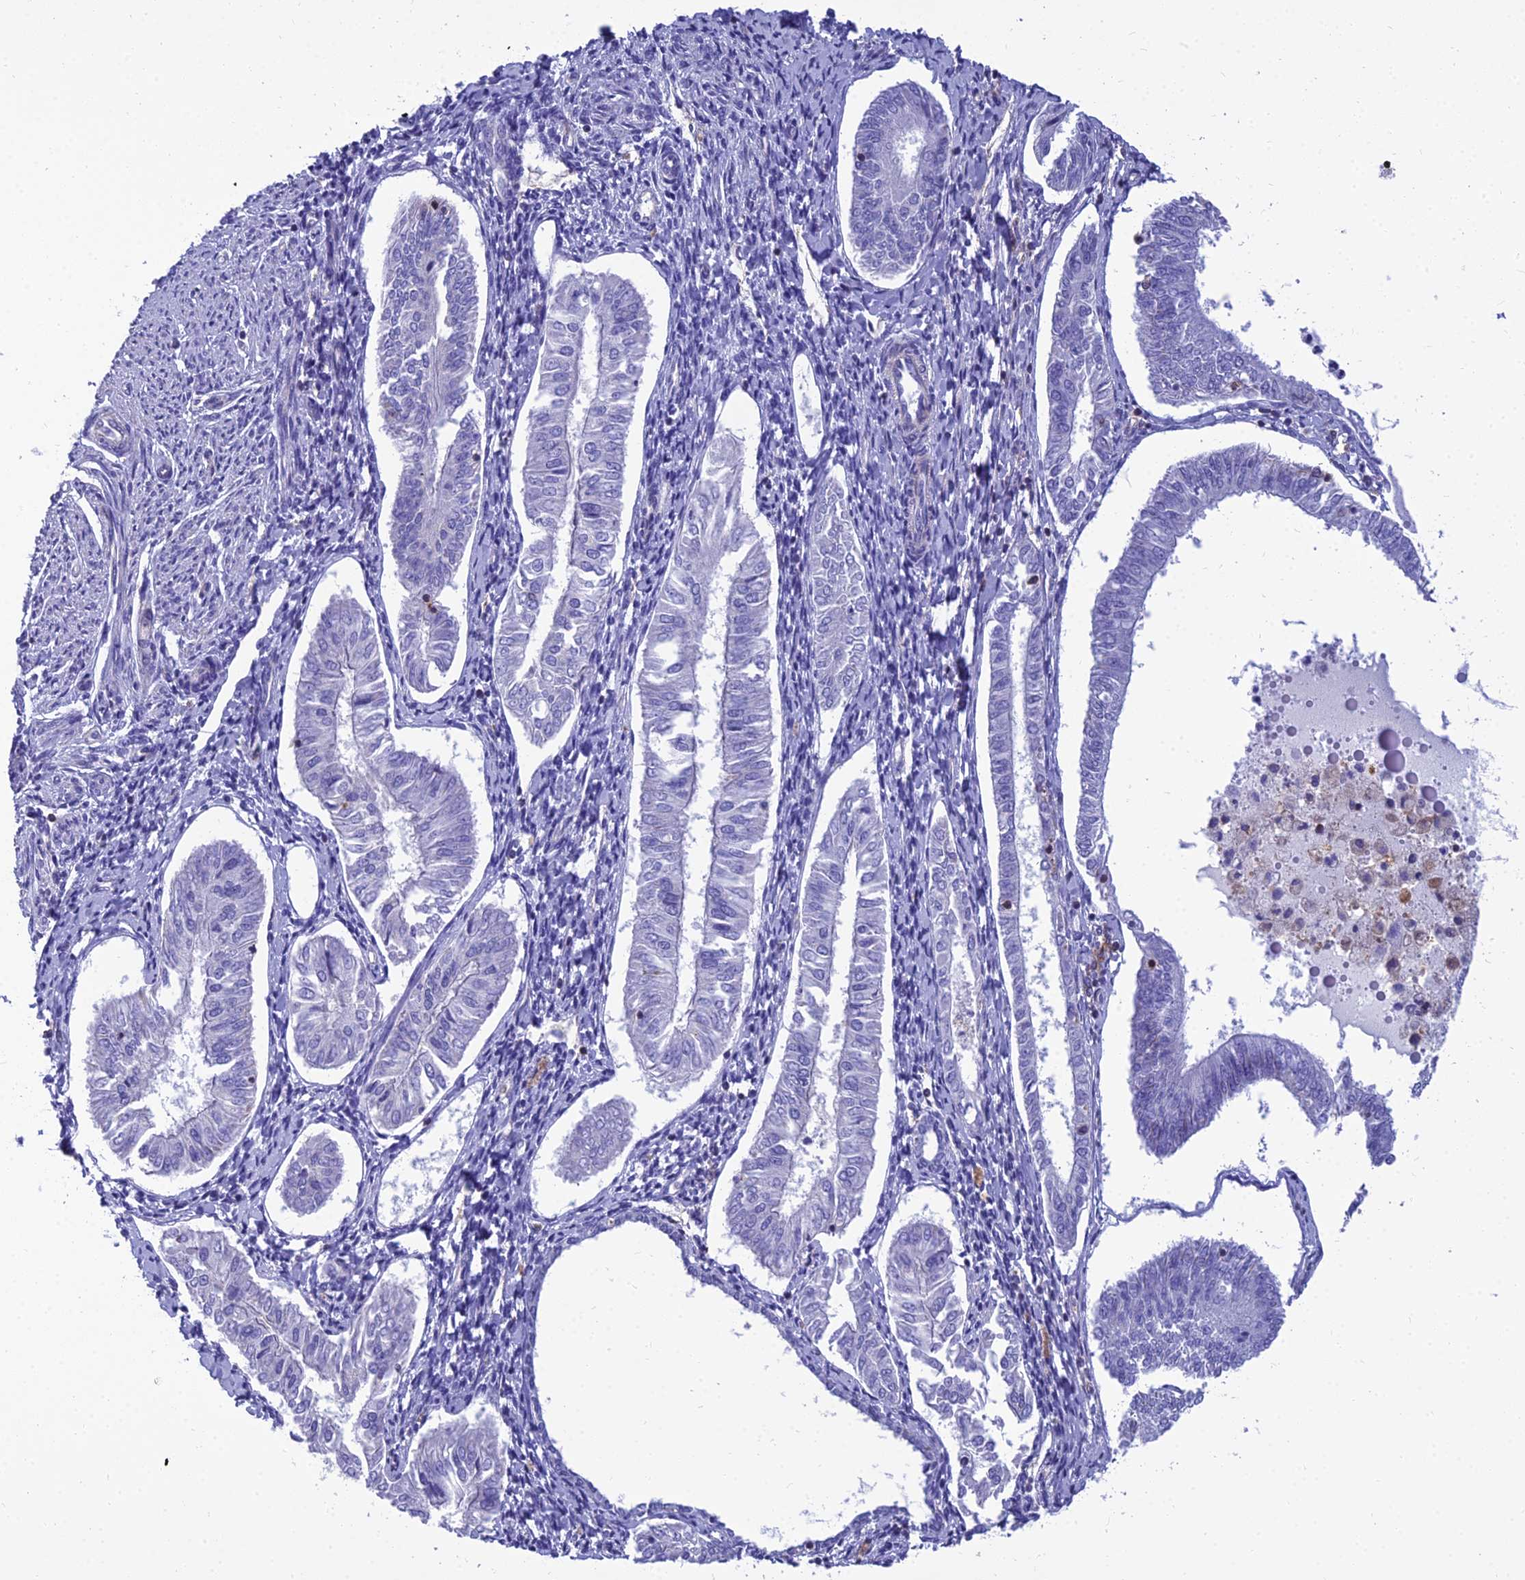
{"staining": {"intensity": "moderate", "quantity": "<25%", "location": "cytoplasmic/membranous"}, "tissue": "endometrial cancer", "cell_type": "Tumor cells", "image_type": "cancer", "snomed": [{"axis": "morphology", "description": "Adenocarcinoma, NOS"}, {"axis": "topography", "description": "Endometrium"}], "caption": "IHC image of adenocarcinoma (endometrial) stained for a protein (brown), which shows low levels of moderate cytoplasmic/membranous staining in approximately <25% of tumor cells.", "gene": "PPP1R18", "patient": {"sex": "female", "age": 58}}